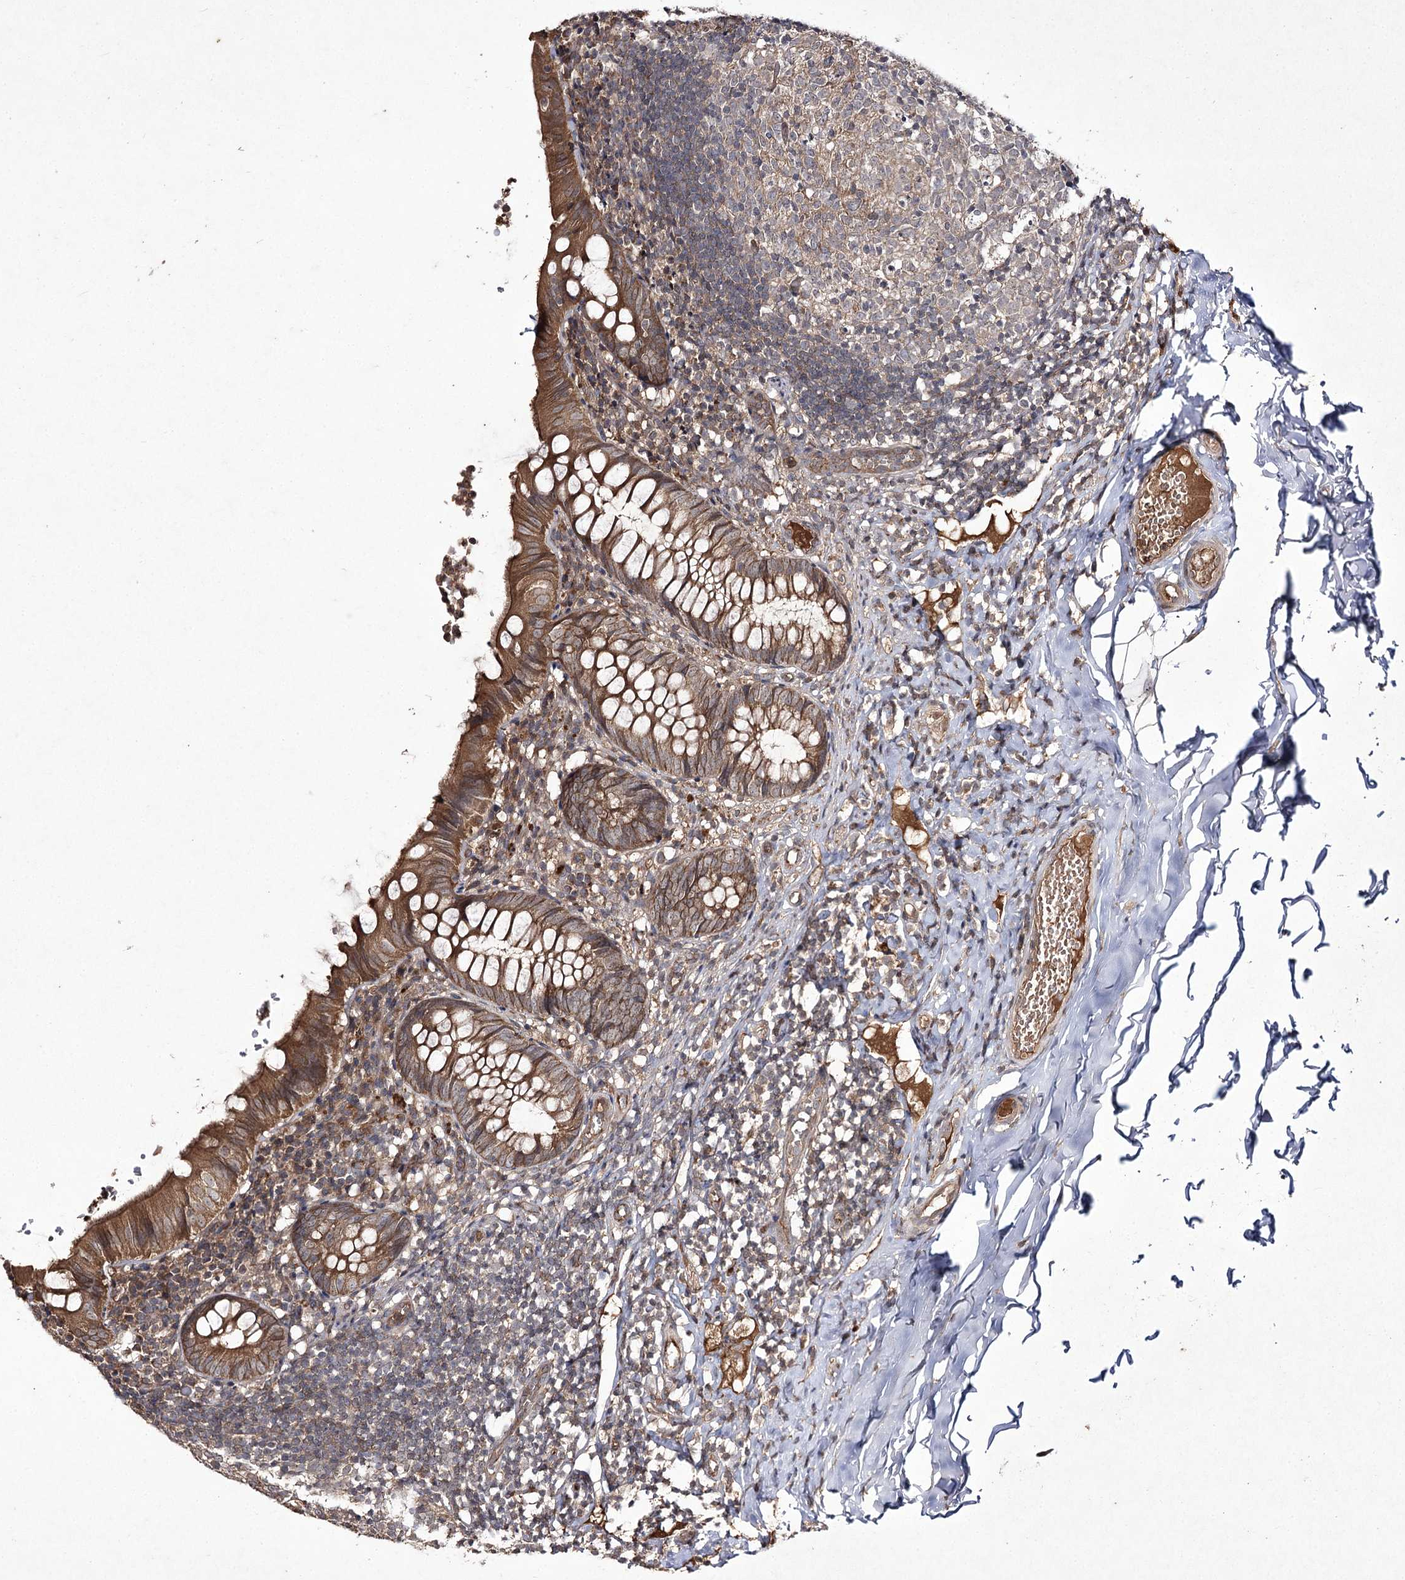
{"staining": {"intensity": "moderate", "quantity": ">75%", "location": "cytoplasmic/membranous"}, "tissue": "appendix", "cell_type": "Glandular cells", "image_type": "normal", "snomed": [{"axis": "morphology", "description": "Normal tissue, NOS"}, {"axis": "topography", "description": "Appendix"}], "caption": "This is a histology image of immunohistochemistry staining of benign appendix, which shows moderate staining in the cytoplasmic/membranous of glandular cells.", "gene": "FANCL", "patient": {"sex": "male", "age": 8}}